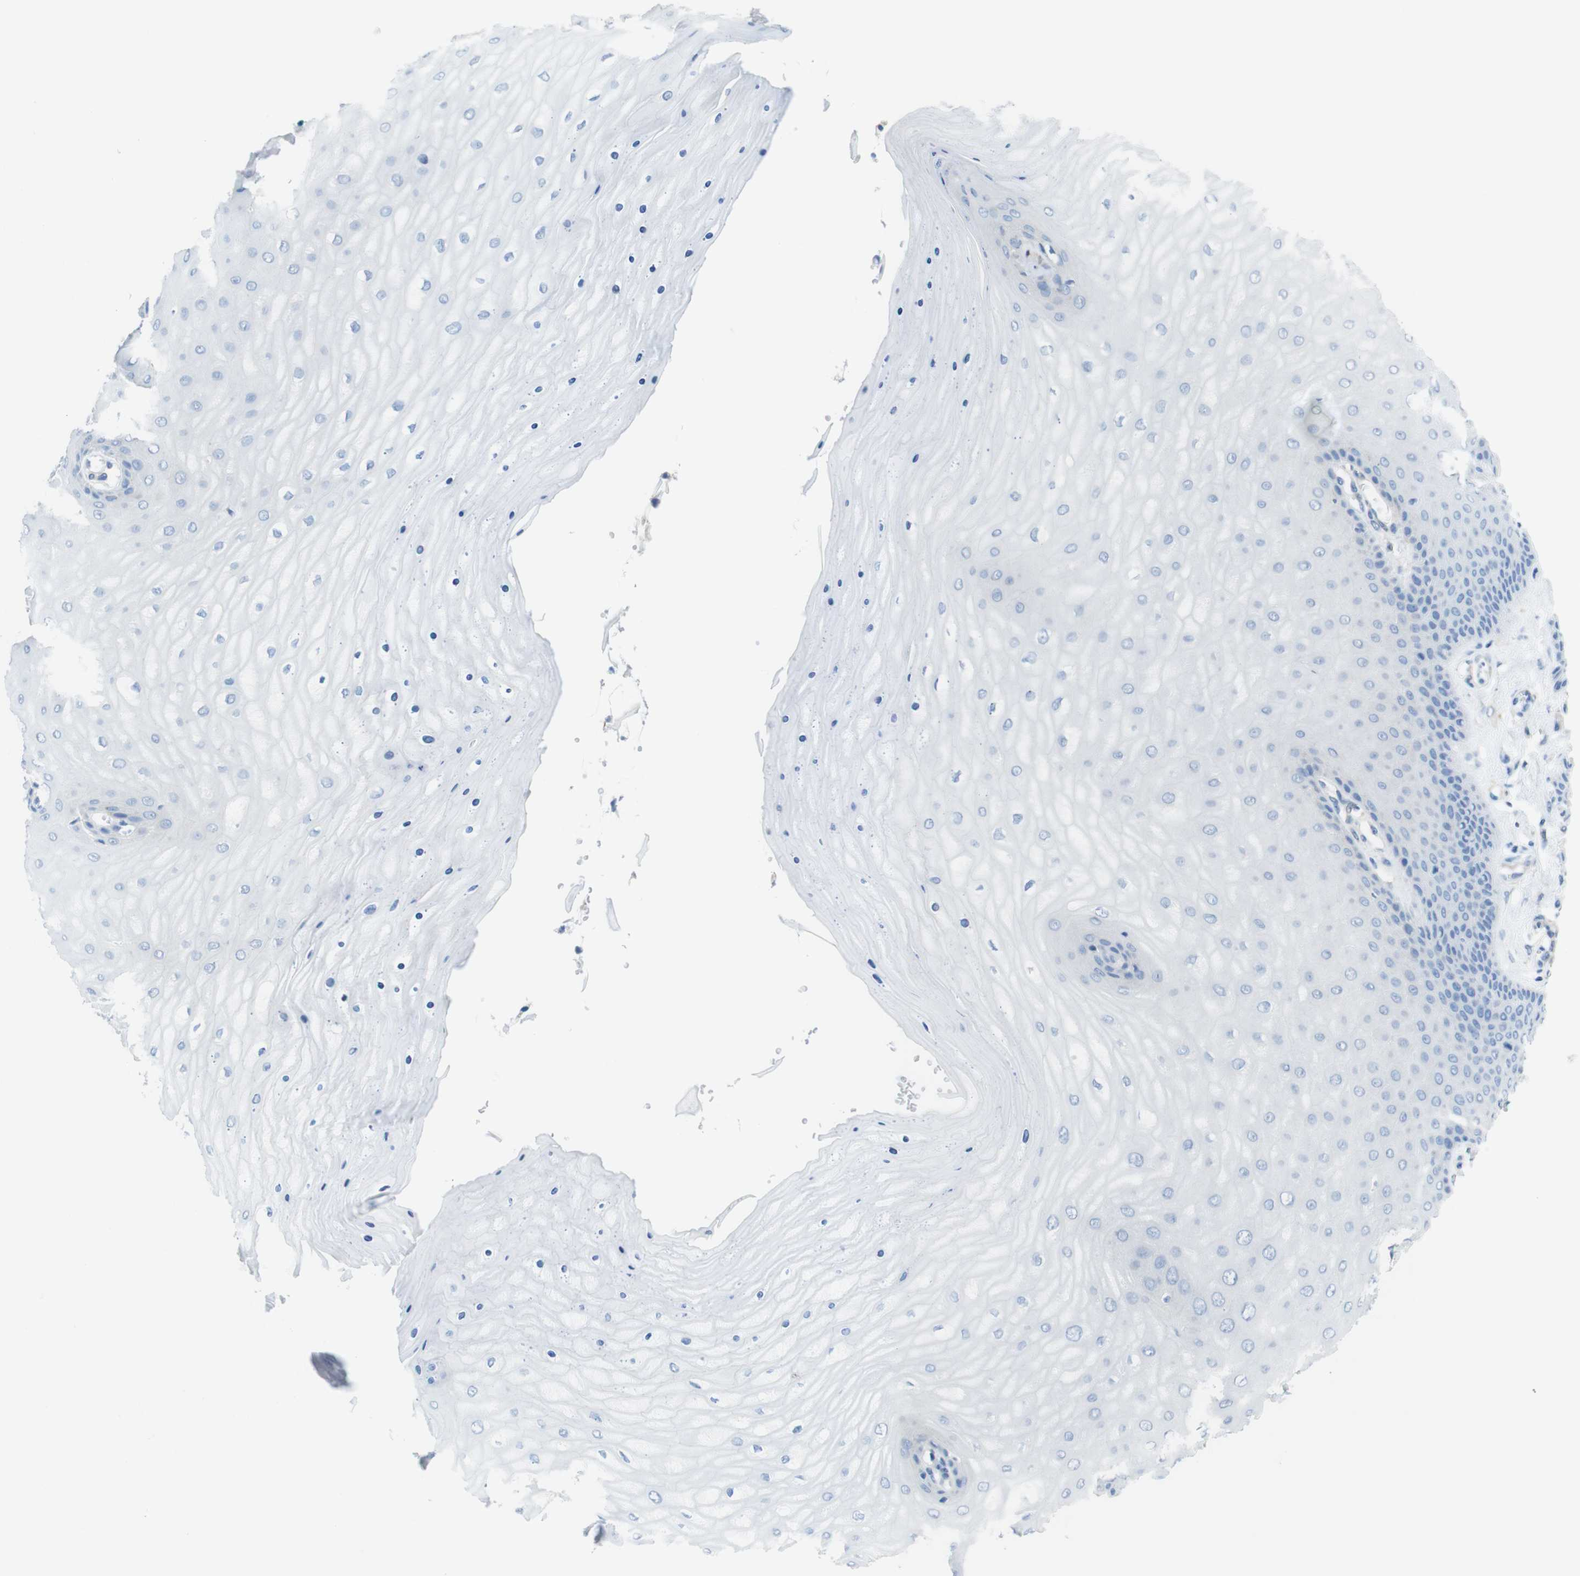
{"staining": {"intensity": "moderate", "quantity": ">75%", "location": "cytoplasmic/membranous"}, "tissue": "cervix", "cell_type": "Glandular cells", "image_type": "normal", "snomed": [{"axis": "morphology", "description": "Normal tissue, NOS"}, {"axis": "topography", "description": "Cervix"}], "caption": "Unremarkable cervix was stained to show a protein in brown. There is medium levels of moderate cytoplasmic/membranous positivity in approximately >75% of glandular cells. The staining was performed using DAB (3,3'-diaminobenzidine) to visualize the protein expression in brown, while the nuclei were stained in blue with hematoxylin (Magnification: 20x).", "gene": "CLMN", "patient": {"sex": "female", "age": 55}}